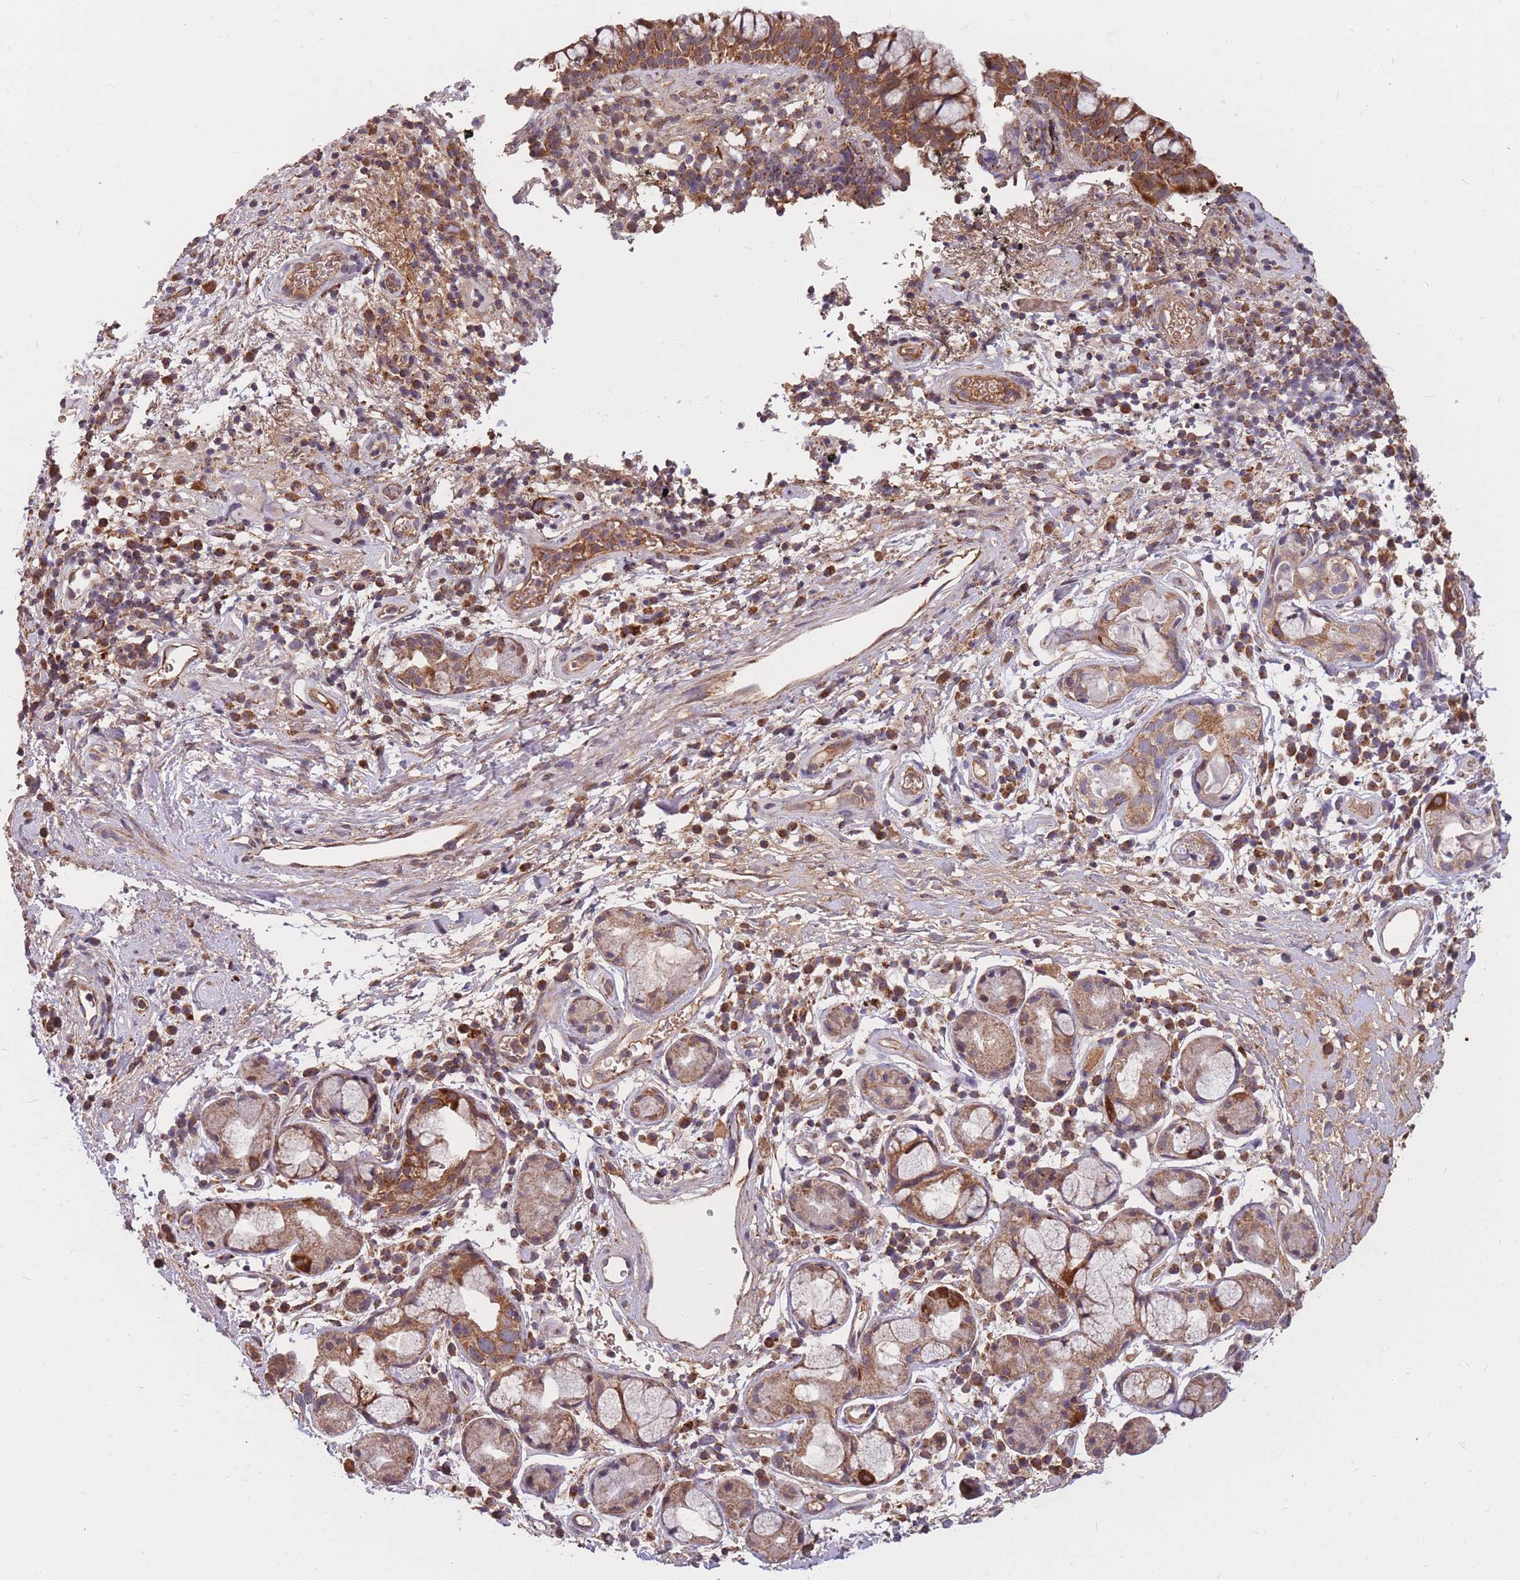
{"staining": {"intensity": "moderate", "quantity": ">75%", "location": "cytoplasmic/membranous"}, "tissue": "nasopharynx", "cell_type": "Respiratory epithelial cells", "image_type": "normal", "snomed": [{"axis": "morphology", "description": "Normal tissue, NOS"}, {"axis": "morphology", "description": "Squamous cell carcinoma, NOS"}, {"axis": "topography", "description": "Nasopharynx"}, {"axis": "topography", "description": "Head-Neck"}], "caption": "Immunohistochemistry of benign human nasopharynx demonstrates medium levels of moderate cytoplasmic/membranous staining in about >75% of respiratory epithelial cells.", "gene": "PTPMT1", "patient": {"sex": "male", "age": 85}}